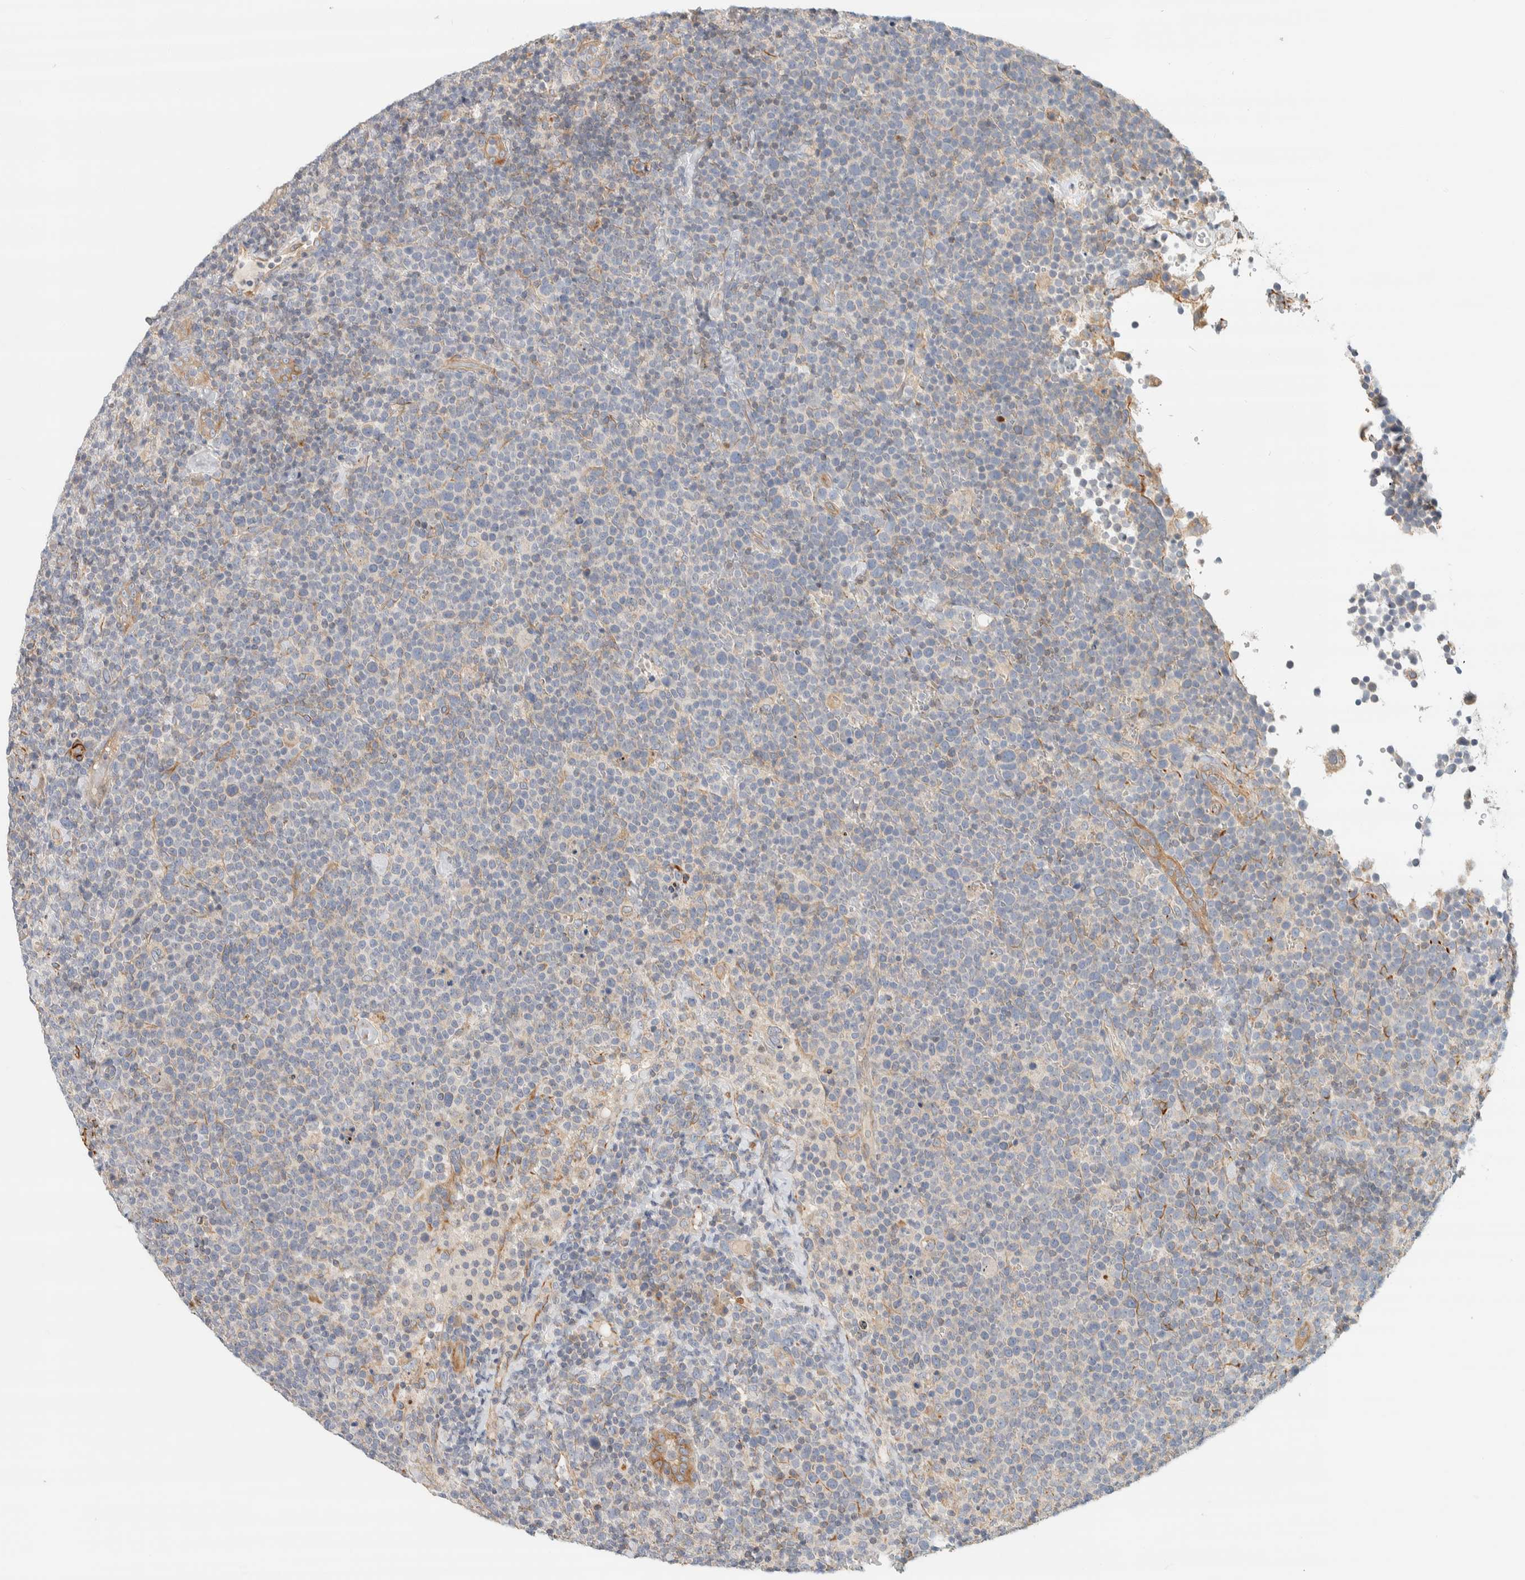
{"staining": {"intensity": "negative", "quantity": "none", "location": "none"}, "tissue": "lymphoma", "cell_type": "Tumor cells", "image_type": "cancer", "snomed": [{"axis": "morphology", "description": "Malignant lymphoma, non-Hodgkin's type, High grade"}, {"axis": "topography", "description": "Lymph node"}], "caption": "Tumor cells are negative for protein expression in human high-grade malignant lymphoma, non-Hodgkin's type.", "gene": "CDR2", "patient": {"sex": "male", "age": 61}}